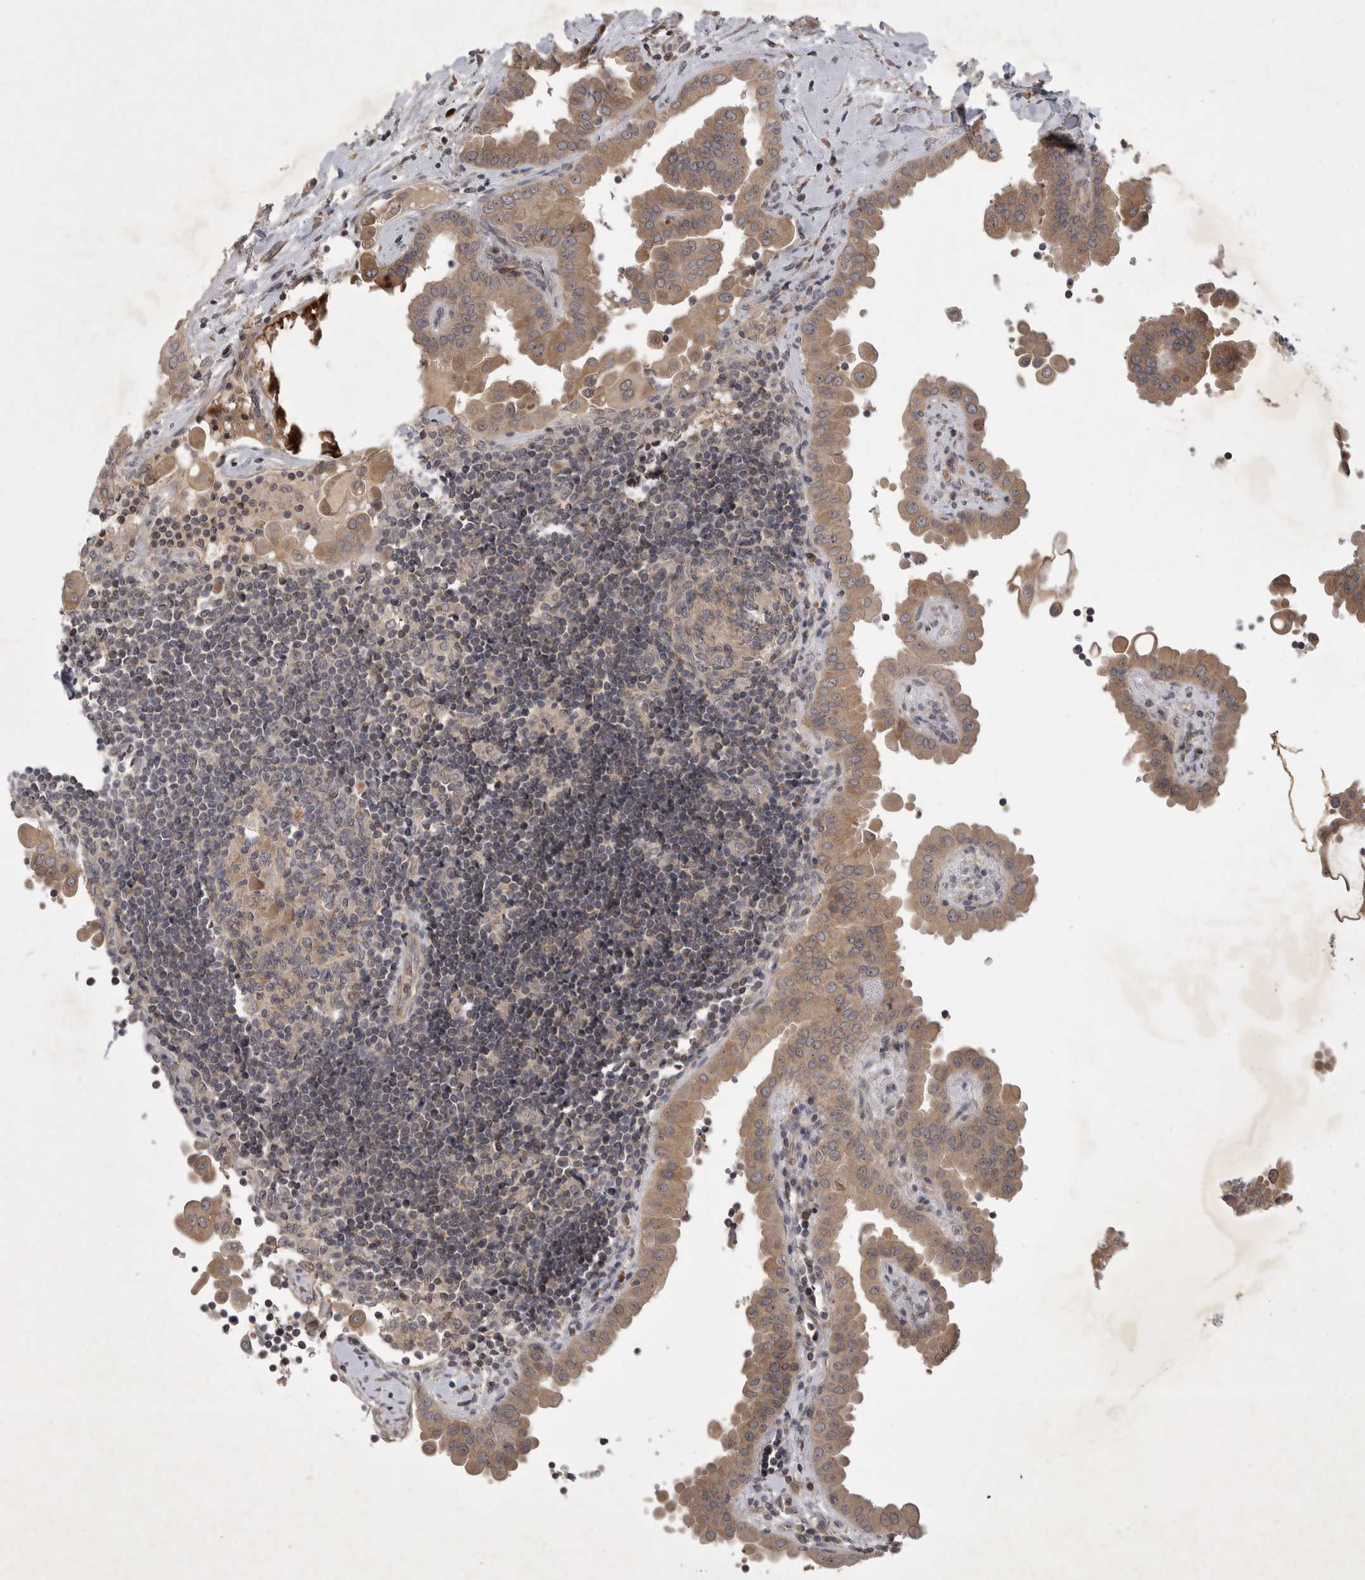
{"staining": {"intensity": "moderate", "quantity": ">75%", "location": "cytoplasmic/membranous"}, "tissue": "thyroid cancer", "cell_type": "Tumor cells", "image_type": "cancer", "snomed": [{"axis": "morphology", "description": "Papillary adenocarcinoma, NOS"}, {"axis": "topography", "description": "Thyroid gland"}], "caption": "This image shows IHC staining of thyroid papillary adenocarcinoma, with medium moderate cytoplasmic/membranous expression in about >75% of tumor cells.", "gene": "UBE3D", "patient": {"sex": "male", "age": 33}}